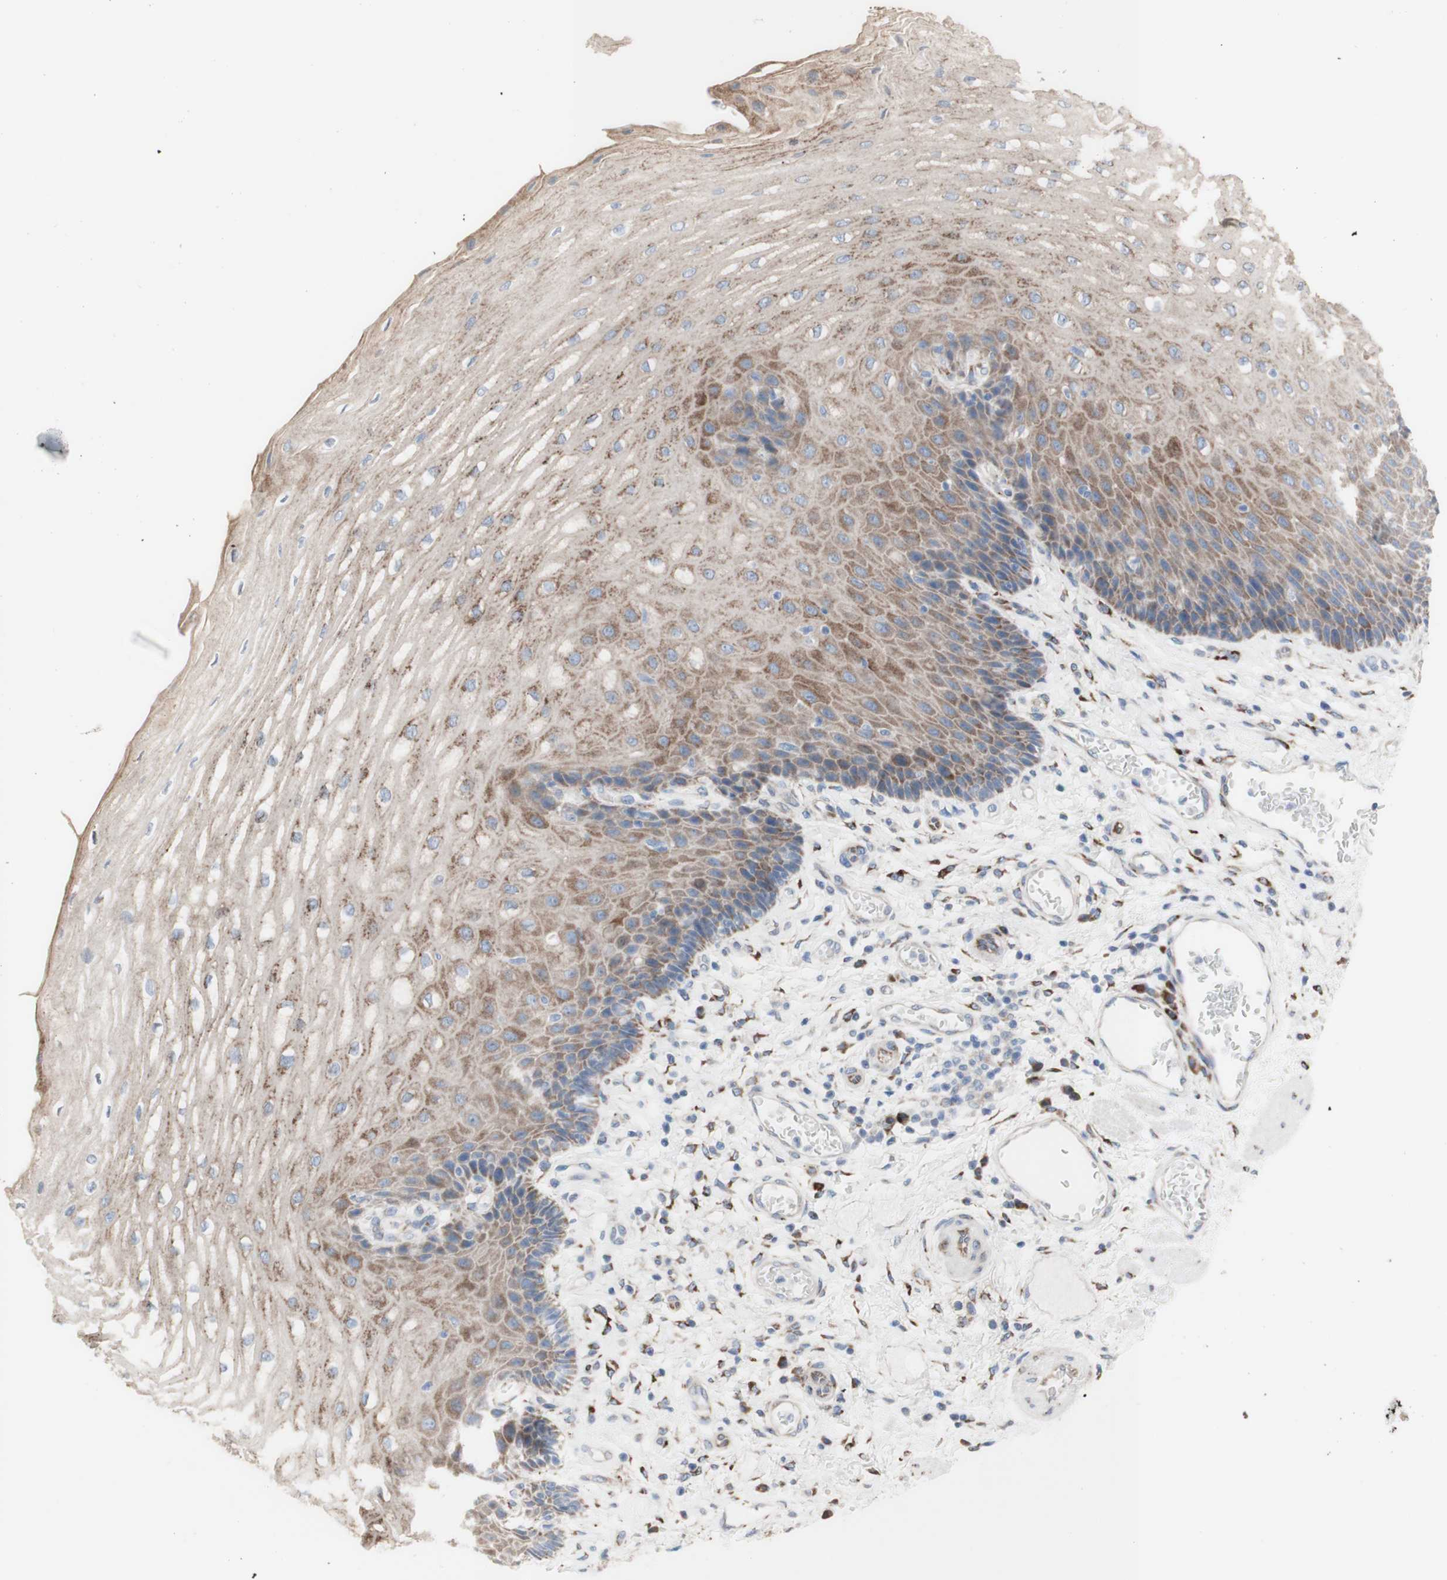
{"staining": {"intensity": "weak", "quantity": ">75%", "location": "cytoplasmic/membranous"}, "tissue": "esophagus", "cell_type": "Squamous epithelial cells", "image_type": "normal", "snomed": [{"axis": "morphology", "description": "Normal tissue, NOS"}, {"axis": "topography", "description": "Esophagus"}], "caption": "Immunohistochemistry (DAB (3,3'-diaminobenzidine)) staining of normal human esophagus reveals weak cytoplasmic/membranous protein staining in approximately >75% of squamous epithelial cells. (DAB IHC with brightfield microscopy, high magnification).", "gene": "AGPAT5", "patient": {"sex": "male", "age": 54}}